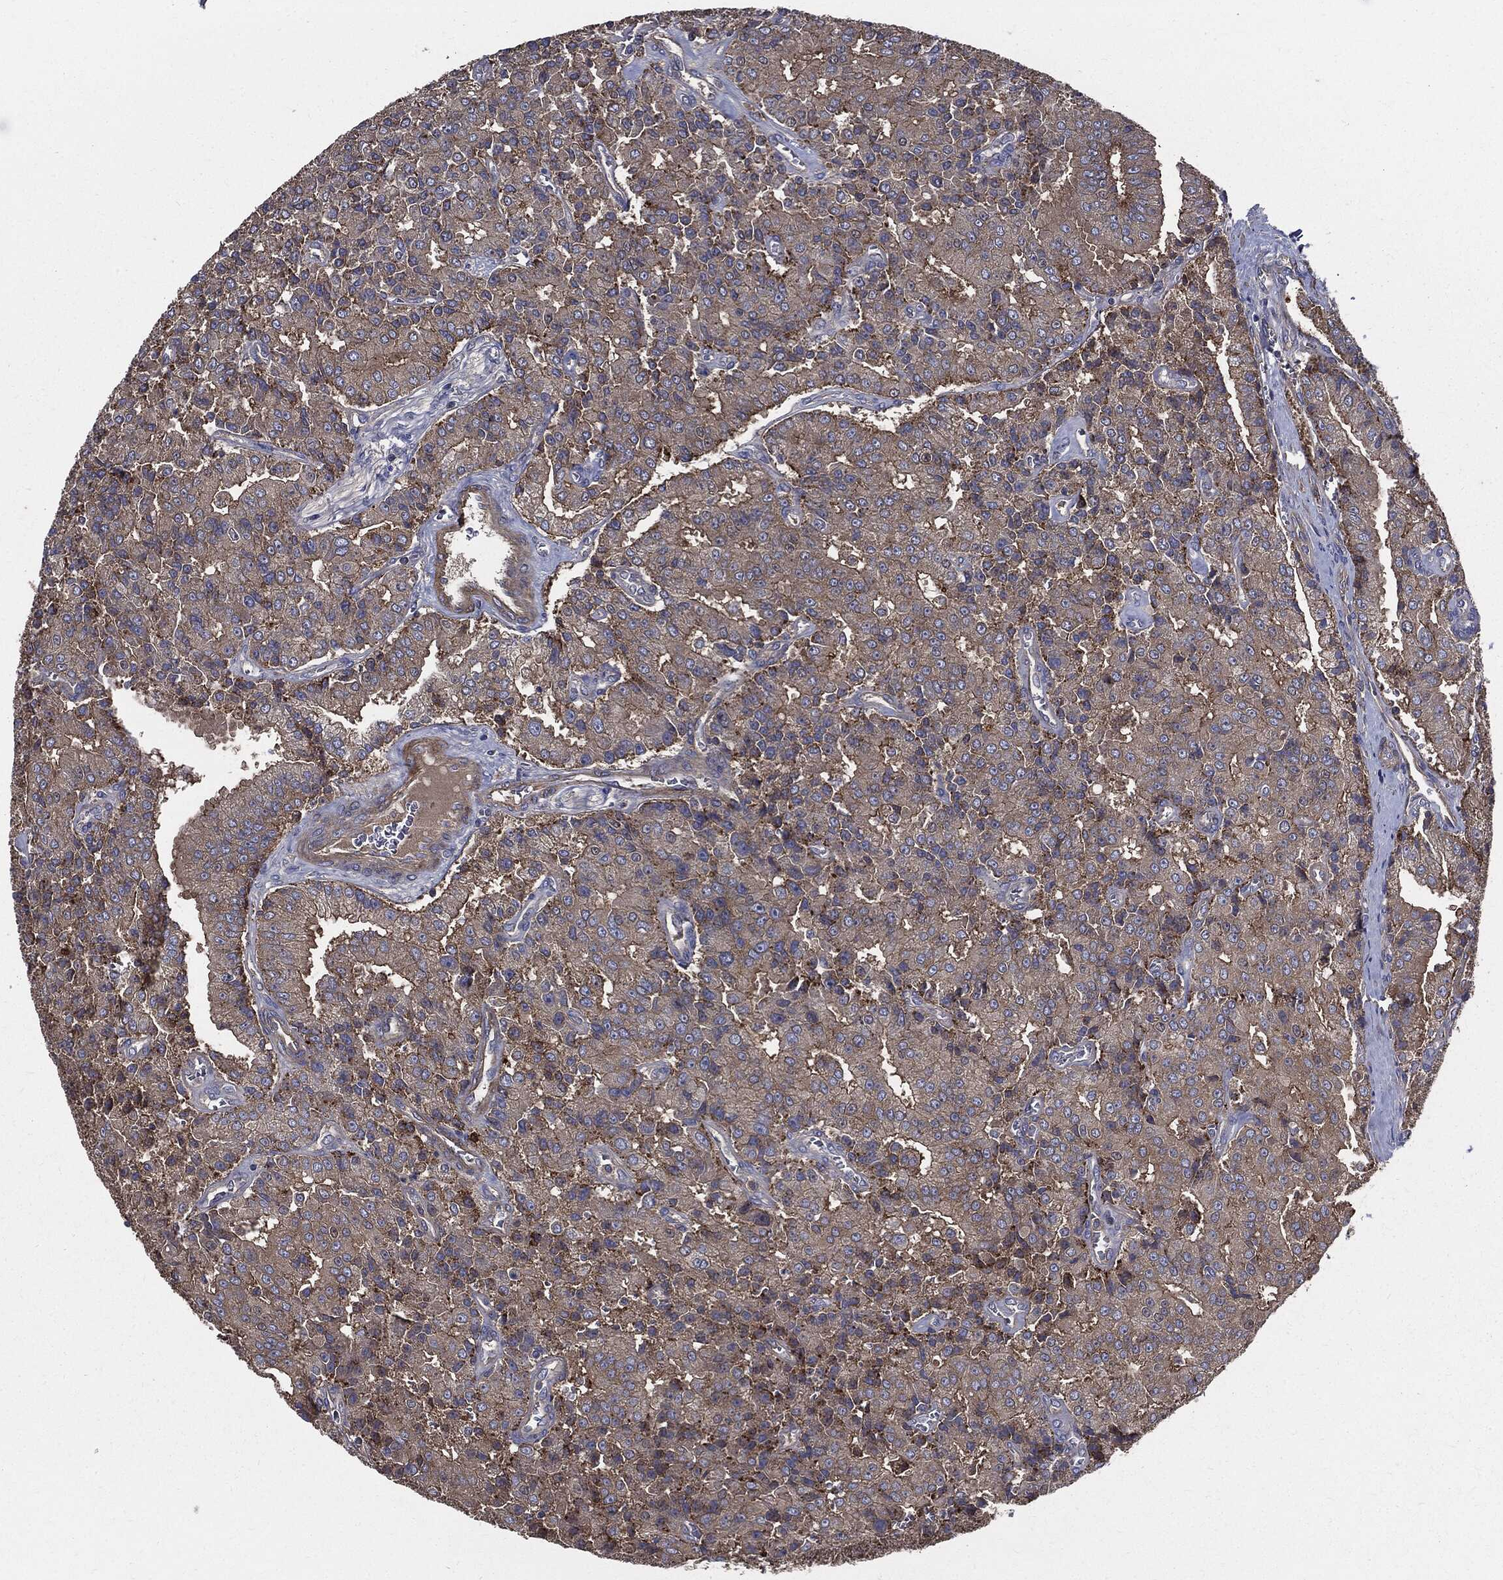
{"staining": {"intensity": "moderate", "quantity": ">75%", "location": "cytoplasmic/membranous"}, "tissue": "prostate cancer", "cell_type": "Tumor cells", "image_type": "cancer", "snomed": [{"axis": "morphology", "description": "Adenocarcinoma, NOS"}, {"axis": "topography", "description": "Prostate and seminal vesicle, NOS"}, {"axis": "topography", "description": "Prostate"}], "caption": "Brown immunohistochemical staining in human adenocarcinoma (prostate) displays moderate cytoplasmic/membranous positivity in about >75% of tumor cells. The staining was performed using DAB (3,3'-diaminobenzidine), with brown indicating positive protein expression. Nuclei are stained blue with hematoxylin.", "gene": "PDCD6IP", "patient": {"sex": "male", "age": 67}}